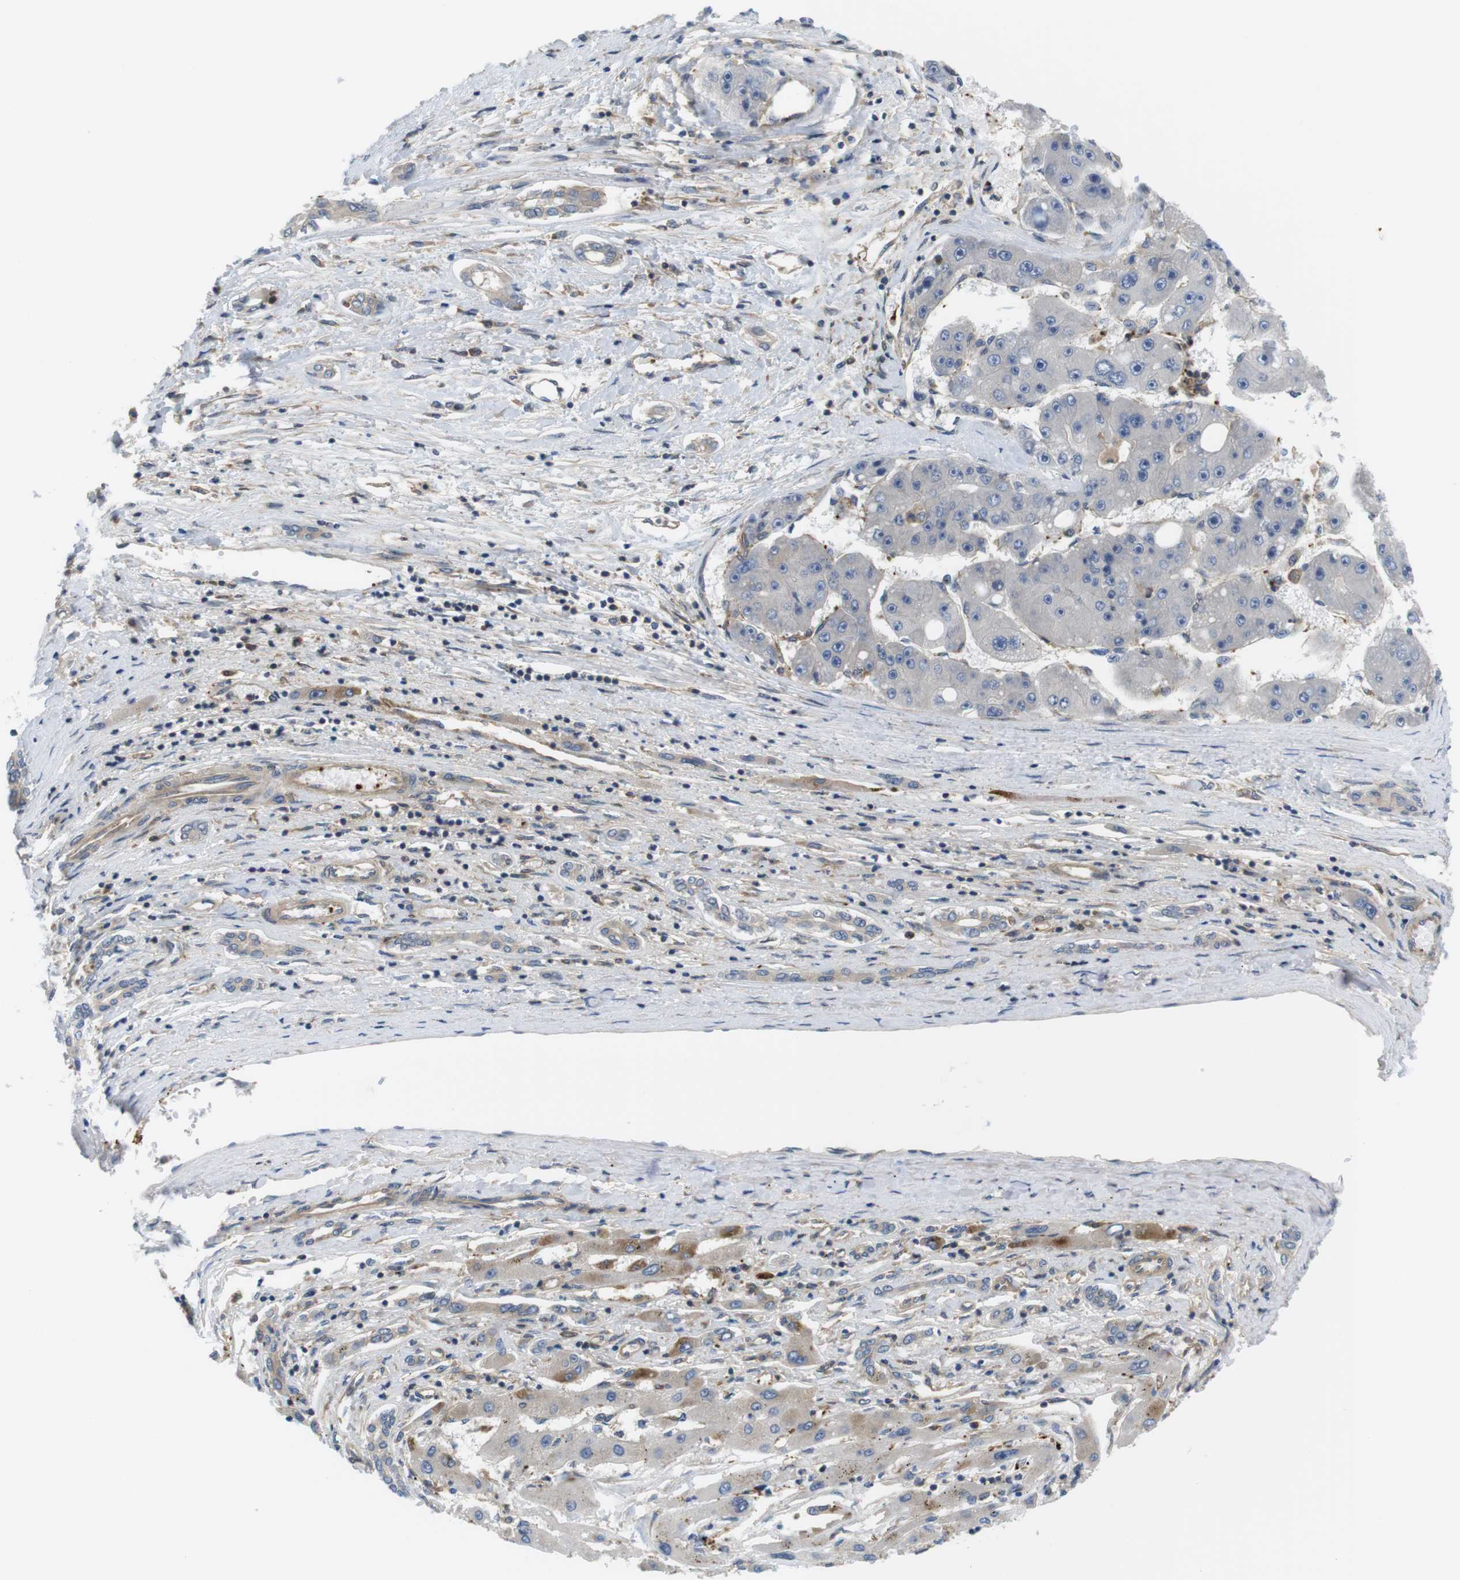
{"staining": {"intensity": "moderate", "quantity": "<25%", "location": "cytoplasmic/membranous"}, "tissue": "liver cancer", "cell_type": "Tumor cells", "image_type": "cancer", "snomed": [{"axis": "morphology", "description": "Carcinoma, Hepatocellular, NOS"}, {"axis": "topography", "description": "Liver"}], "caption": "Protein expression analysis of human liver cancer (hepatocellular carcinoma) reveals moderate cytoplasmic/membranous positivity in approximately <25% of tumor cells.", "gene": "HERPUD2", "patient": {"sex": "female", "age": 61}}